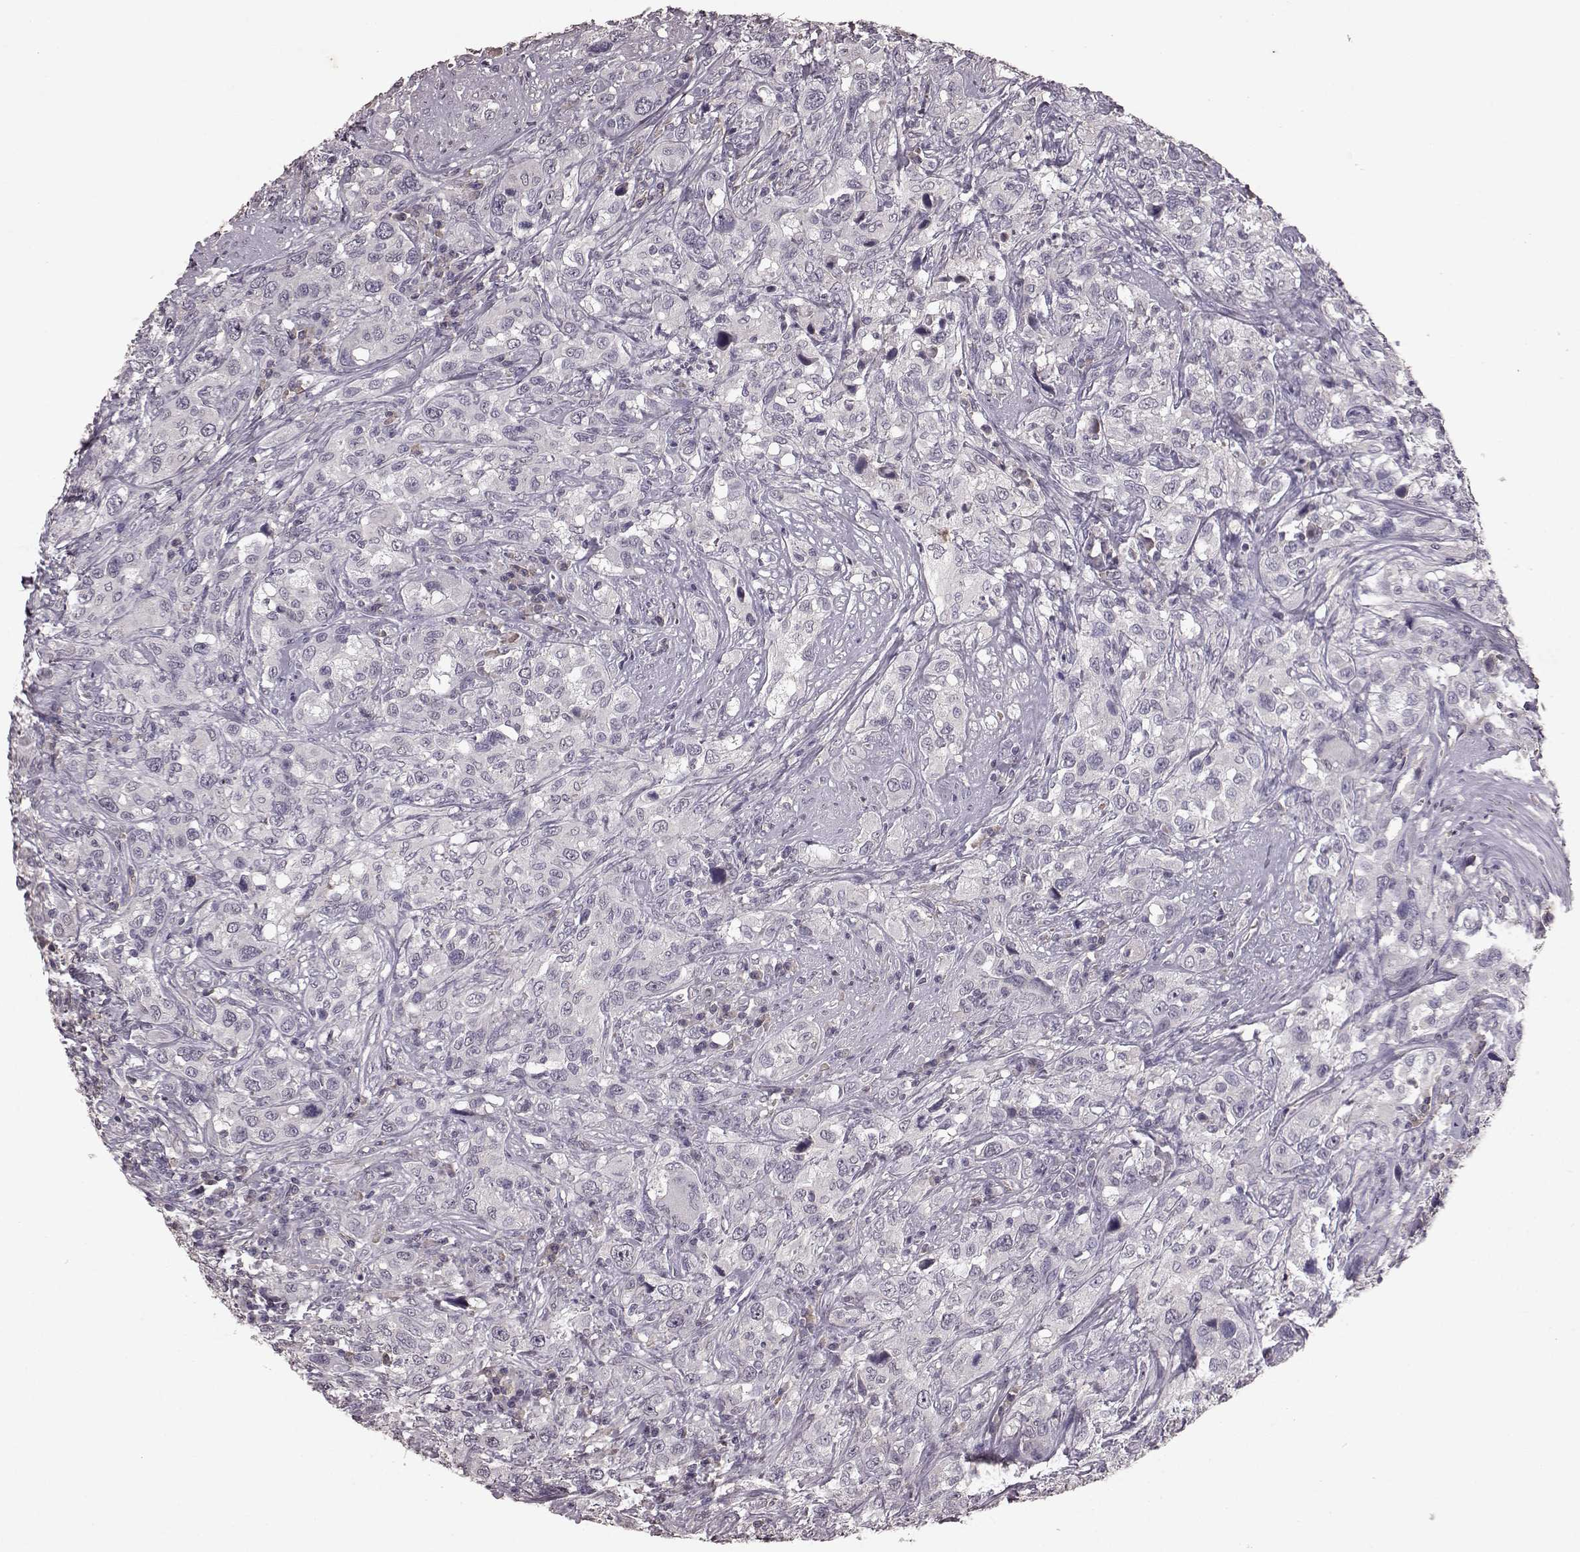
{"staining": {"intensity": "negative", "quantity": "none", "location": "none"}, "tissue": "urothelial cancer", "cell_type": "Tumor cells", "image_type": "cancer", "snomed": [{"axis": "morphology", "description": "Urothelial carcinoma, NOS"}, {"axis": "morphology", "description": "Urothelial carcinoma, High grade"}, {"axis": "topography", "description": "Urinary bladder"}], "caption": "Transitional cell carcinoma was stained to show a protein in brown. There is no significant expression in tumor cells. (Stains: DAB immunohistochemistry (IHC) with hematoxylin counter stain, Microscopy: brightfield microscopy at high magnification).", "gene": "FRRS1L", "patient": {"sex": "female", "age": 64}}